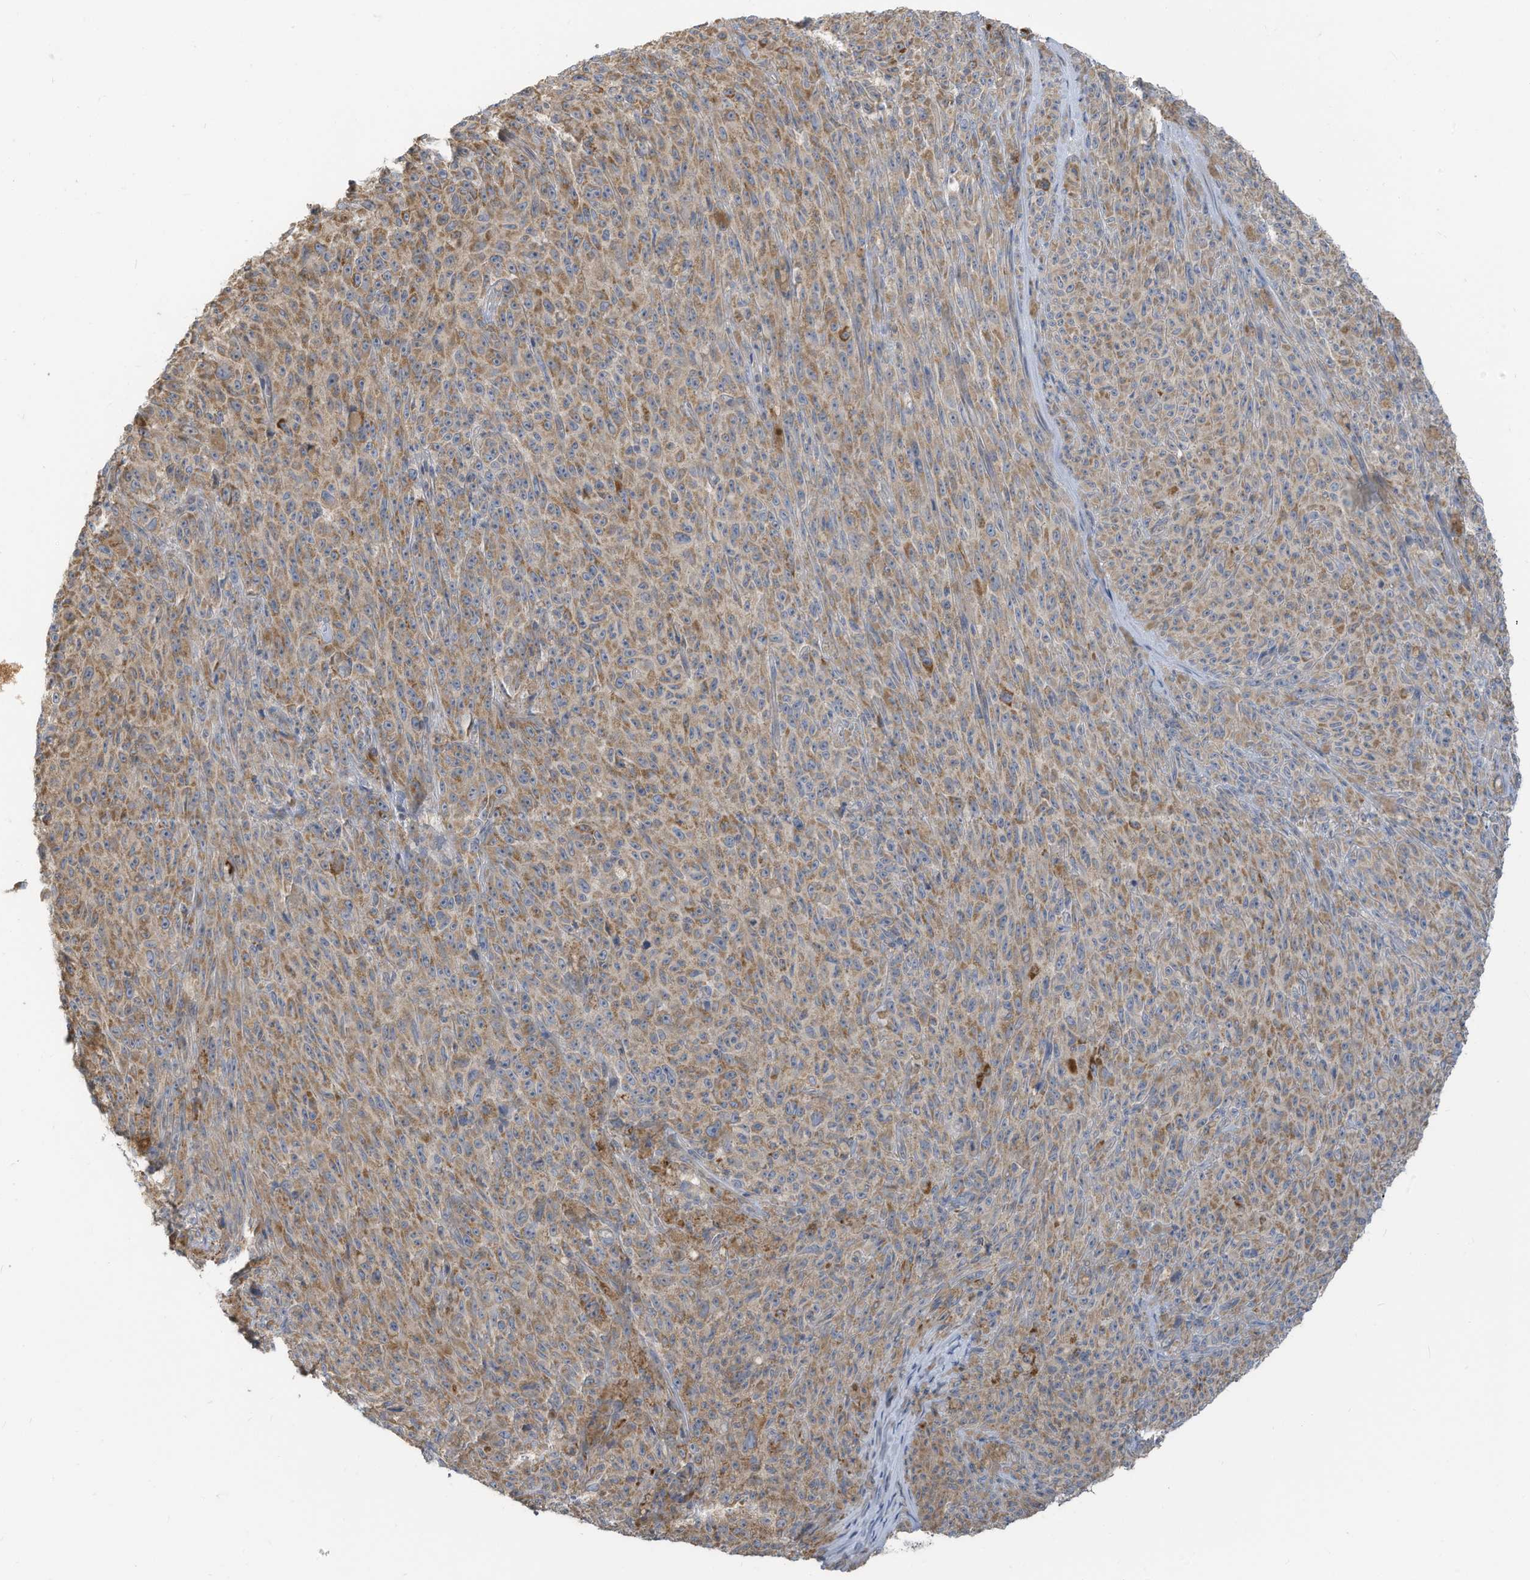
{"staining": {"intensity": "moderate", "quantity": ">75%", "location": "cytoplasmic/membranous"}, "tissue": "melanoma", "cell_type": "Tumor cells", "image_type": "cancer", "snomed": [{"axis": "morphology", "description": "Malignant melanoma, NOS"}, {"axis": "topography", "description": "Skin"}], "caption": "Protein positivity by immunohistochemistry (IHC) exhibits moderate cytoplasmic/membranous staining in about >75% of tumor cells in malignant melanoma.", "gene": "GTPBP2", "patient": {"sex": "female", "age": 82}}